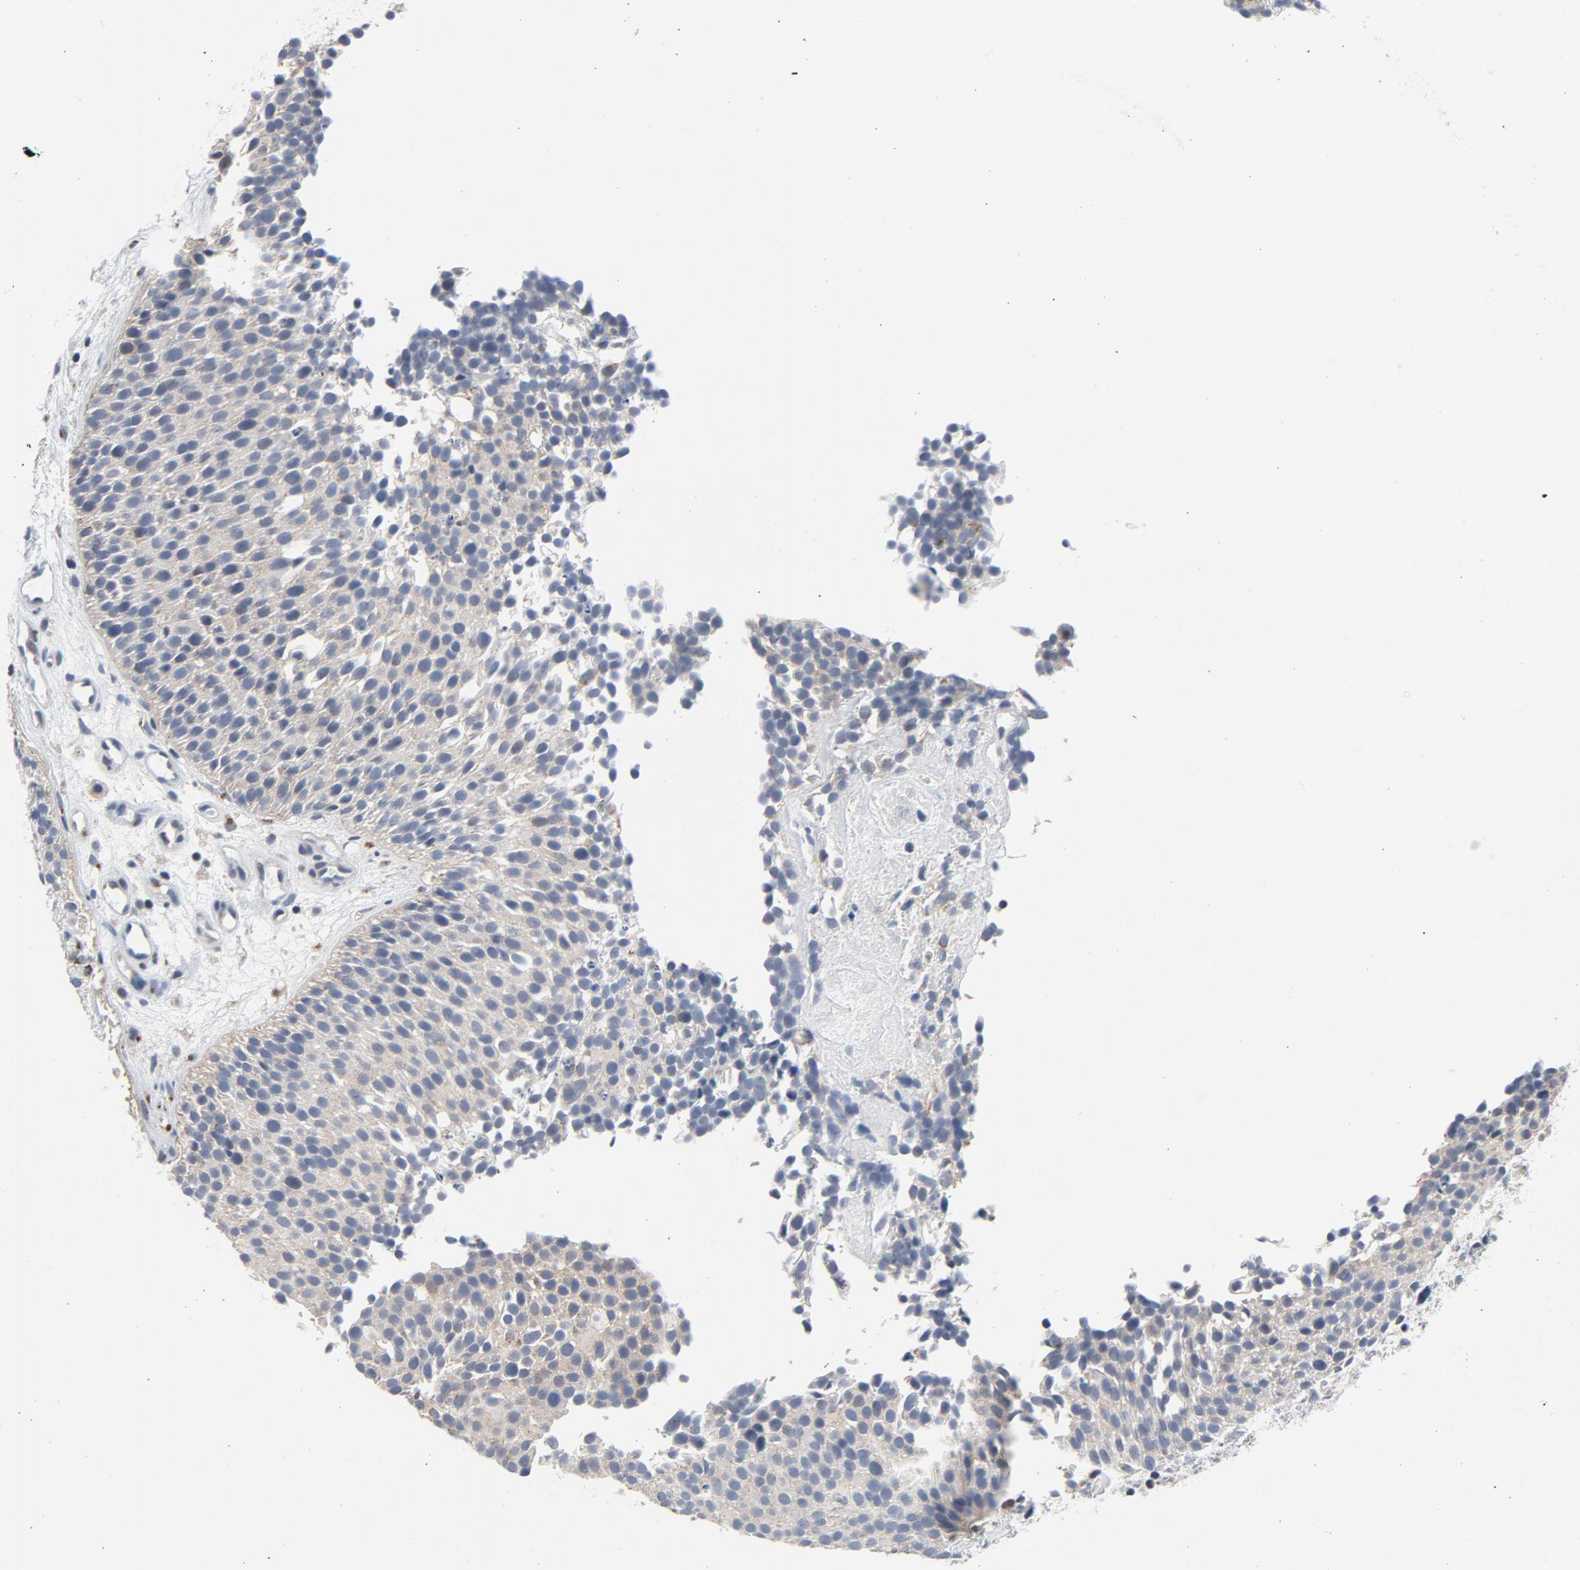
{"staining": {"intensity": "weak", "quantity": ">75%", "location": "cytoplasmic/membranous"}, "tissue": "urothelial cancer", "cell_type": "Tumor cells", "image_type": "cancer", "snomed": [{"axis": "morphology", "description": "Urothelial carcinoma, Low grade"}, {"axis": "topography", "description": "Urinary bladder"}], "caption": "There is low levels of weak cytoplasmic/membranous positivity in tumor cells of low-grade urothelial carcinoma, as demonstrated by immunohistochemical staining (brown color).", "gene": "YIPF6", "patient": {"sex": "male", "age": 85}}